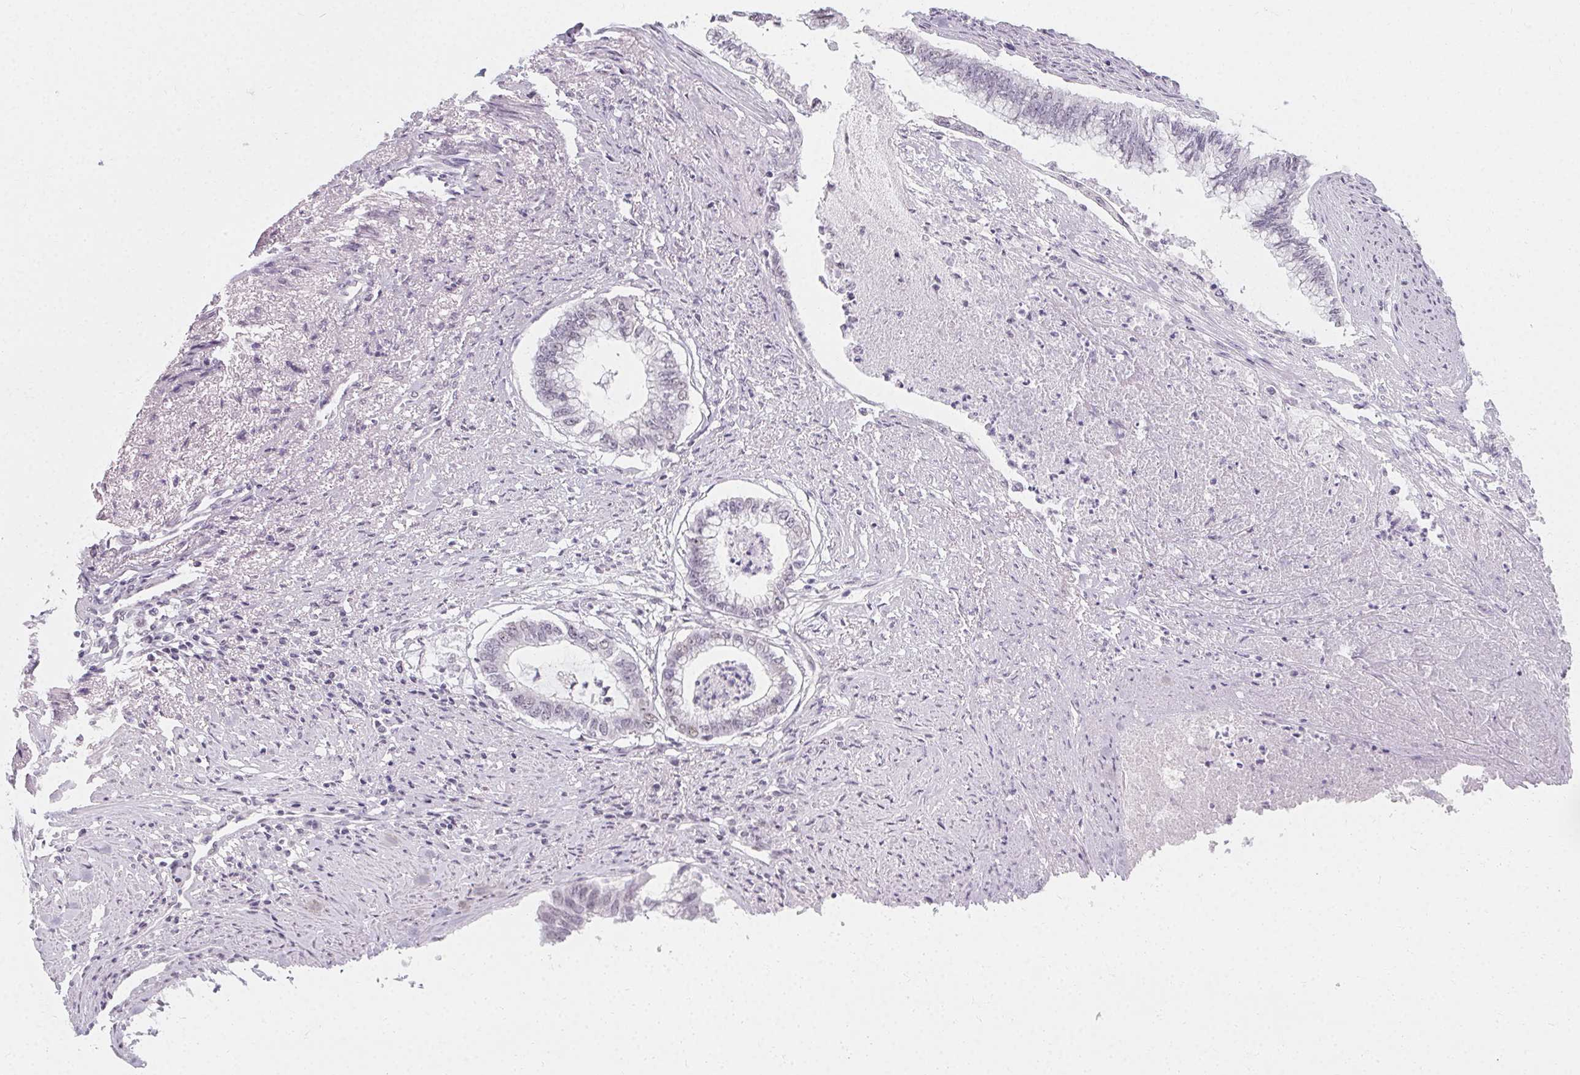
{"staining": {"intensity": "negative", "quantity": "none", "location": "none"}, "tissue": "endometrial cancer", "cell_type": "Tumor cells", "image_type": "cancer", "snomed": [{"axis": "morphology", "description": "Adenocarcinoma, NOS"}, {"axis": "topography", "description": "Endometrium"}], "caption": "This is an immunohistochemistry (IHC) histopathology image of endometrial adenocarcinoma. There is no expression in tumor cells.", "gene": "SYNPR", "patient": {"sex": "female", "age": 79}}